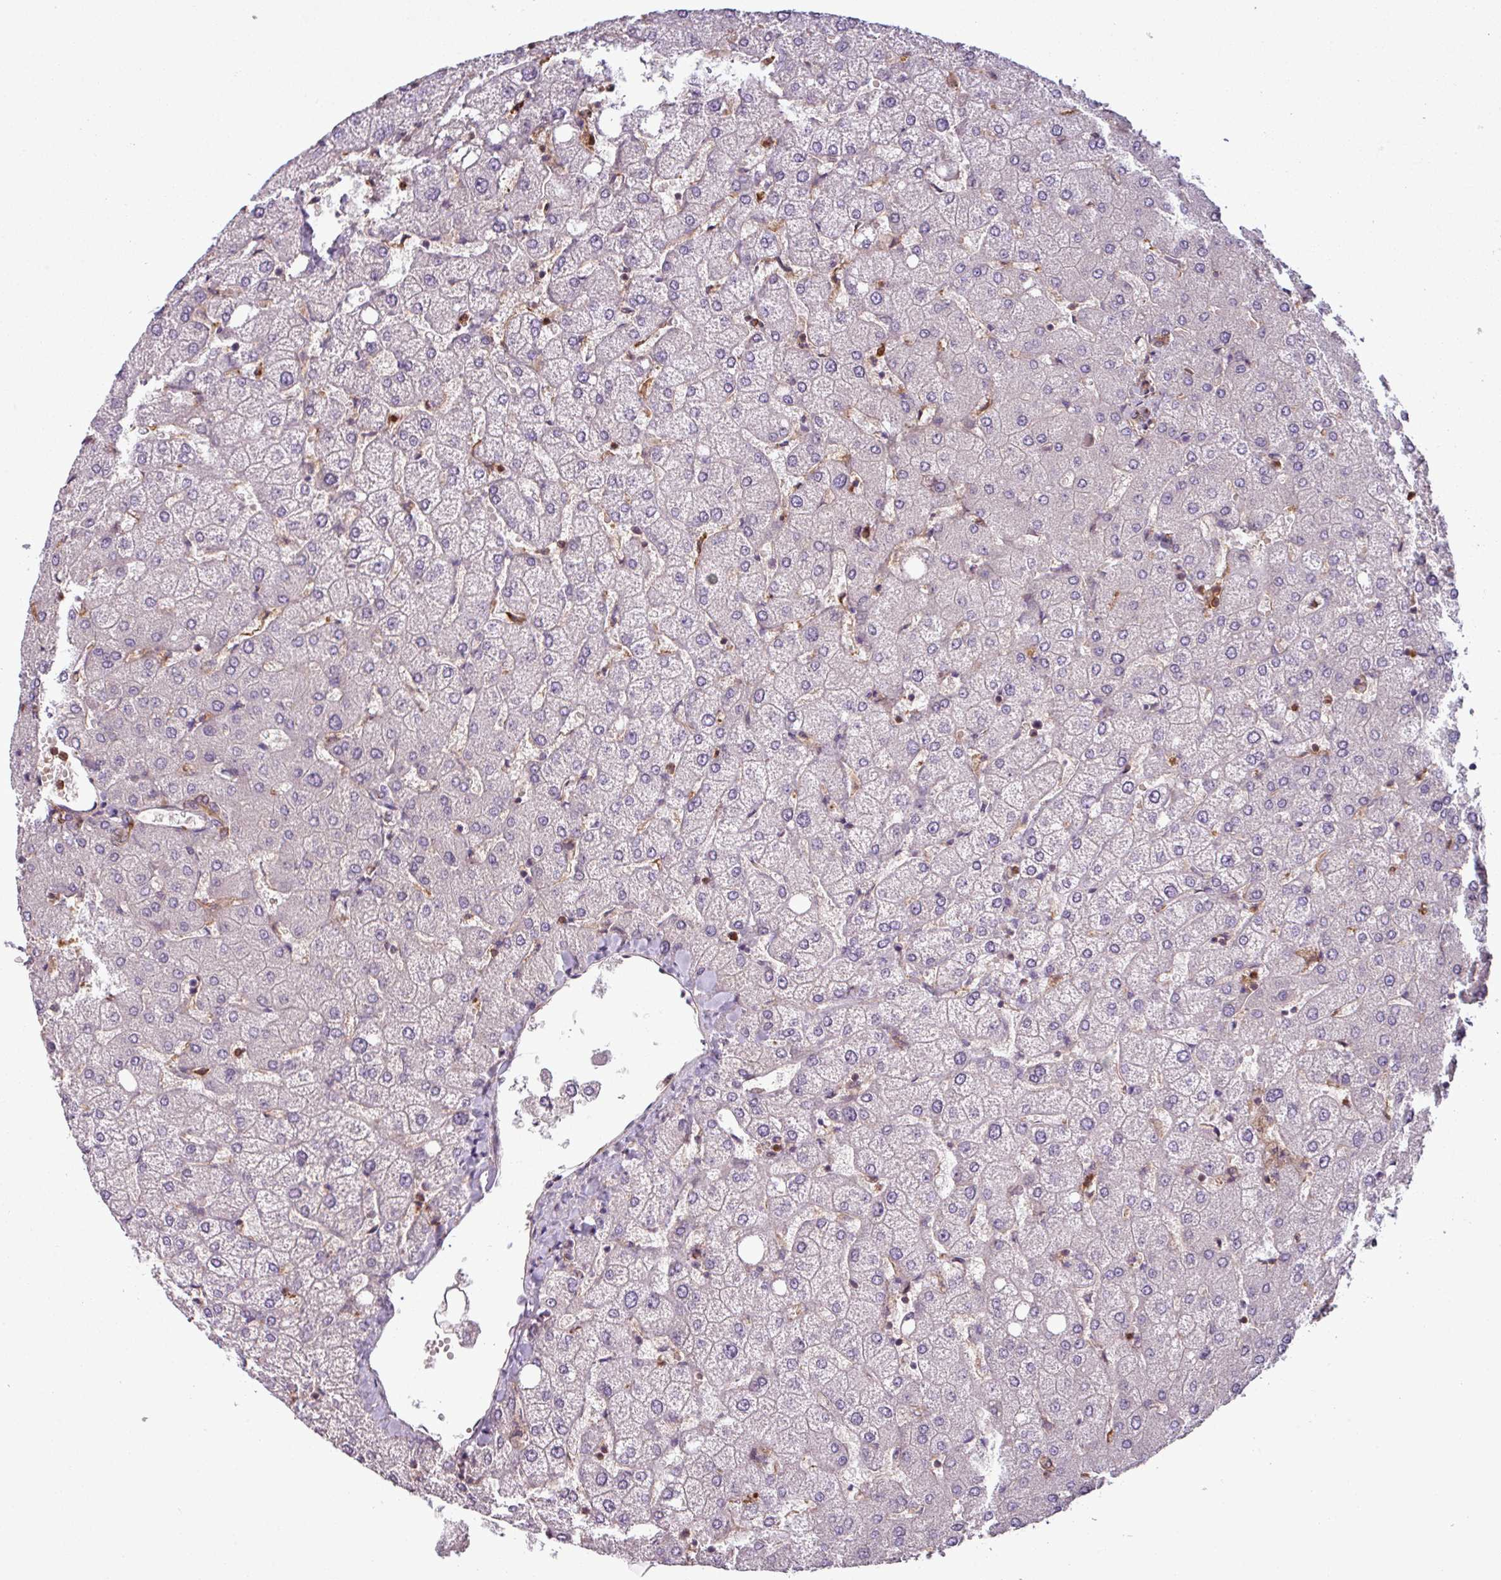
{"staining": {"intensity": "weak", "quantity": ">75%", "location": "cytoplasmic/membranous"}, "tissue": "liver", "cell_type": "Cholangiocytes", "image_type": "normal", "snomed": [{"axis": "morphology", "description": "Normal tissue, NOS"}, {"axis": "topography", "description": "Liver"}], "caption": "Liver was stained to show a protein in brown. There is low levels of weak cytoplasmic/membranous expression in approximately >75% of cholangiocytes. The staining was performed using DAB, with brown indicating positive protein expression. Nuclei are stained blue with hematoxylin.", "gene": "SH3BGRL", "patient": {"sex": "female", "age": 54}}